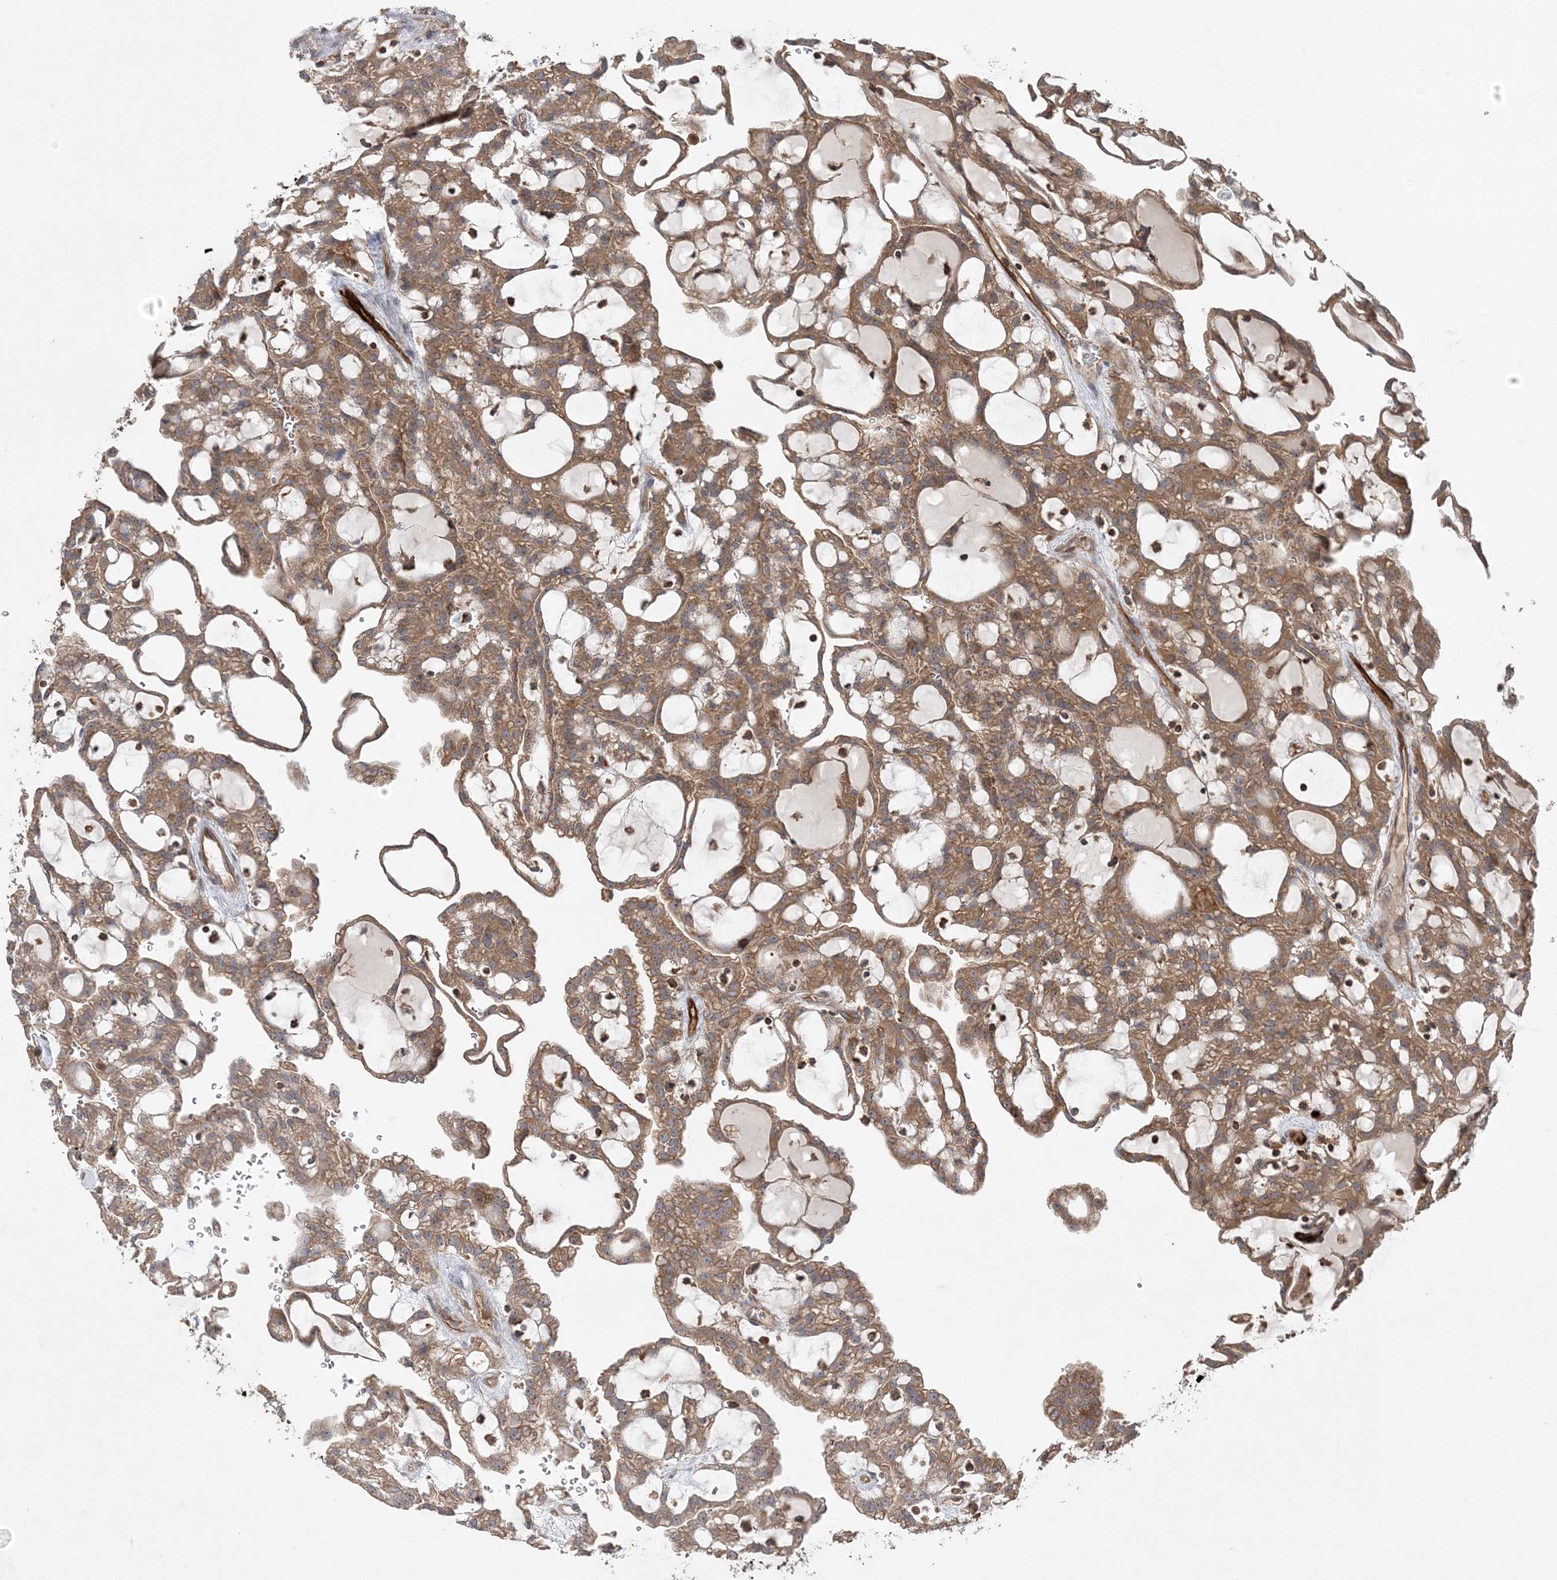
{"staining": {"intensity": "moderate", "quantity": ">75%", "location": "cytoplasmic/membranous"}, "tissue": "renal cancer", "cell_type": "Tumor cells", "image_type": "cancer", "snomed": [{"axis": "morphology", "description": "Adenocarcinoma, NOS"}, {"axis": "topography", "description": "Kidney"}], "caption": "This is a histology image of immunohistochemistry staining of renal cancer (adenocarcinoma), which shows moderate staining in the cytoplasmic/membranous of tumor cells.", "gene": "ACAP2", "patient": {"sex": "male", "age": 63}}